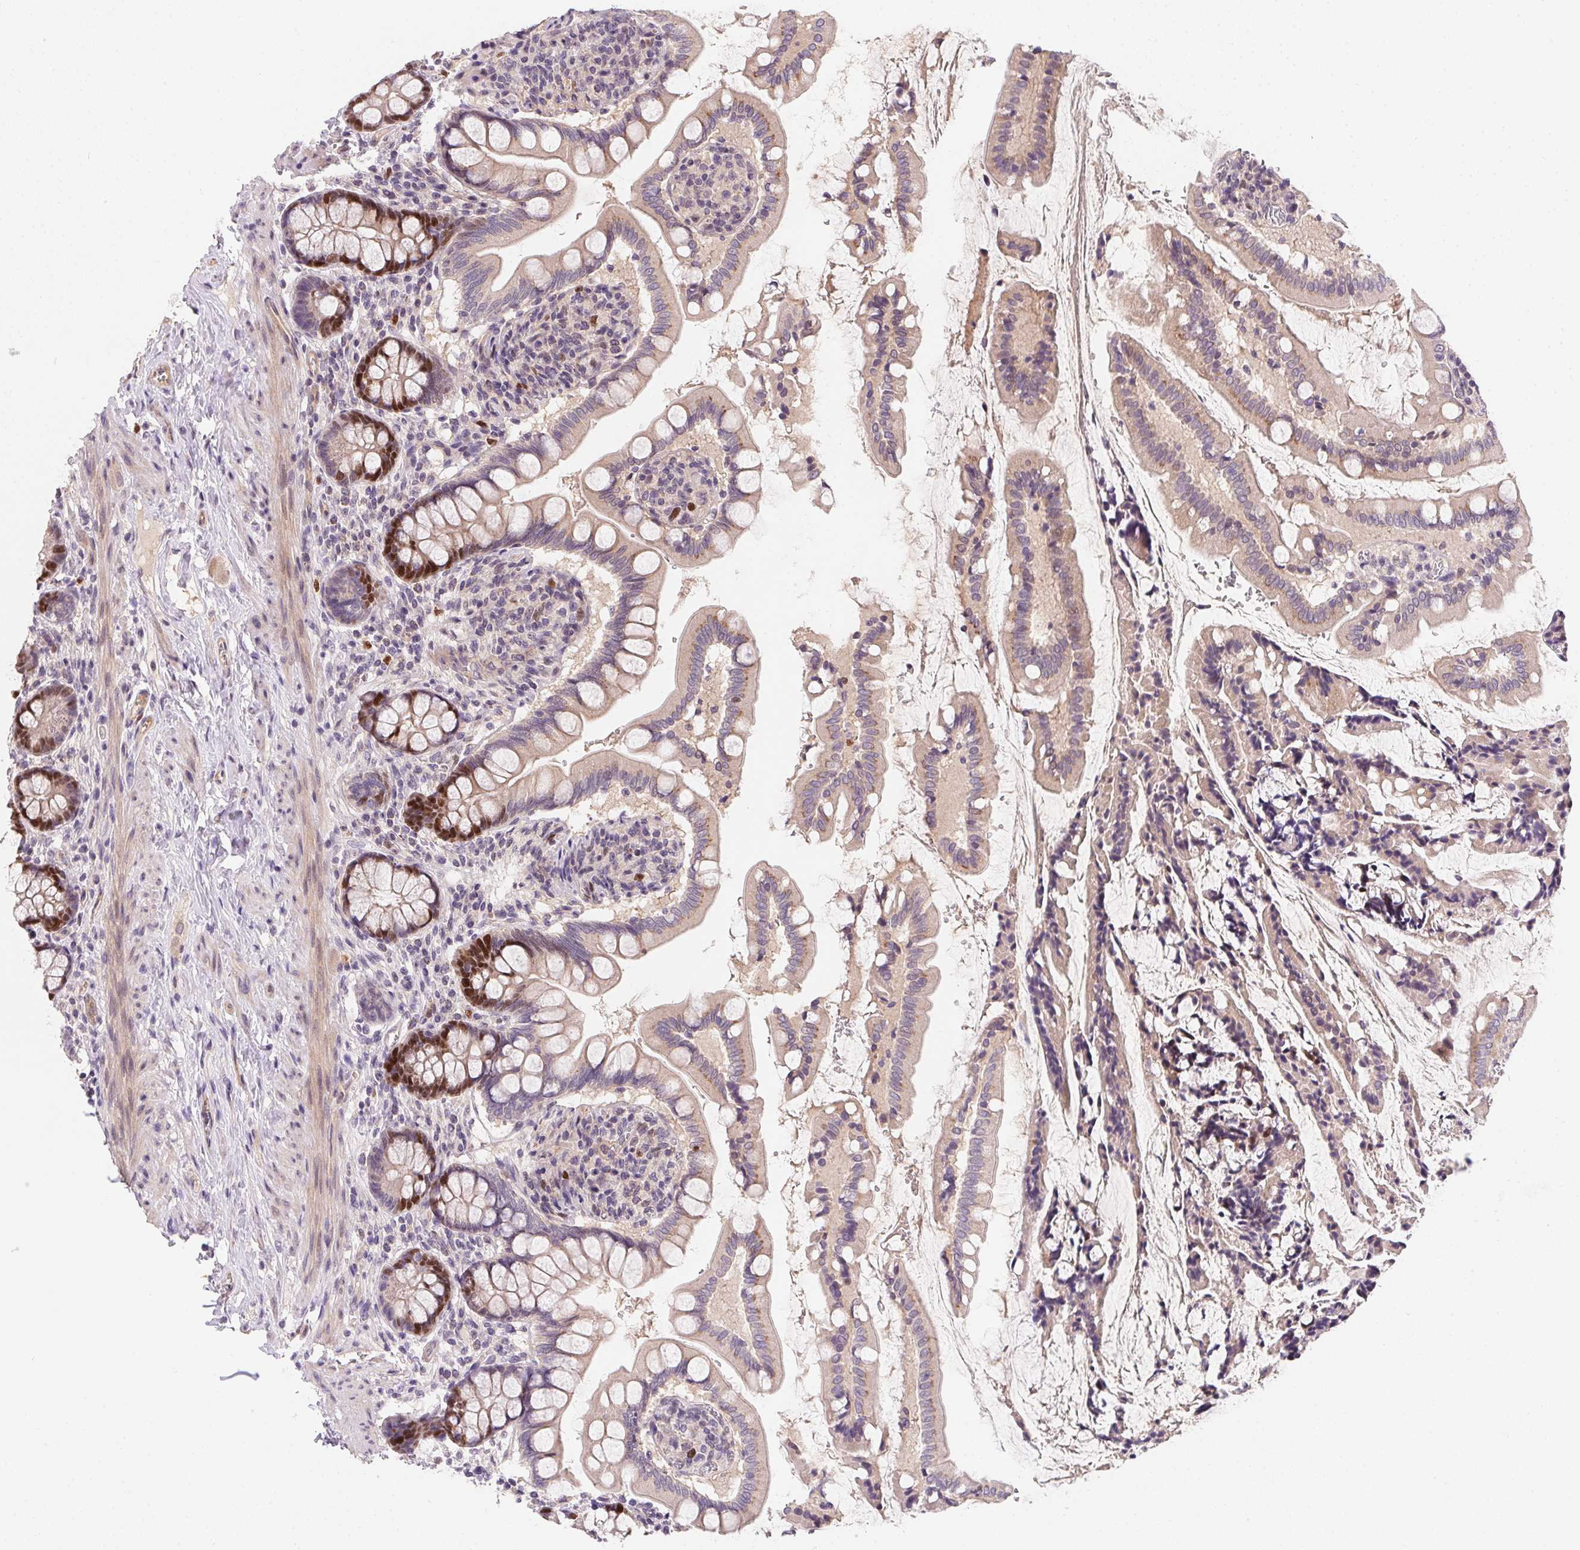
{"staining": {"intensity": "strong", "quantity": "<25%", "location": "nuclear"}, "tissue": "small intestine", "cell_type": "Glandular cells", "image_type": "normal", "snomed": [{"axis": "morphology", "description": "Normal tissue, NOS"}, {"axis": "topography", "description": "Small intestine"}], "caption": "This is an image of IHC staining of normal small intestine, which shows strong staining in the nuclear of glandular cells.", "gene": "HELLS", "patient": {"sex": "female", "age": 56}}